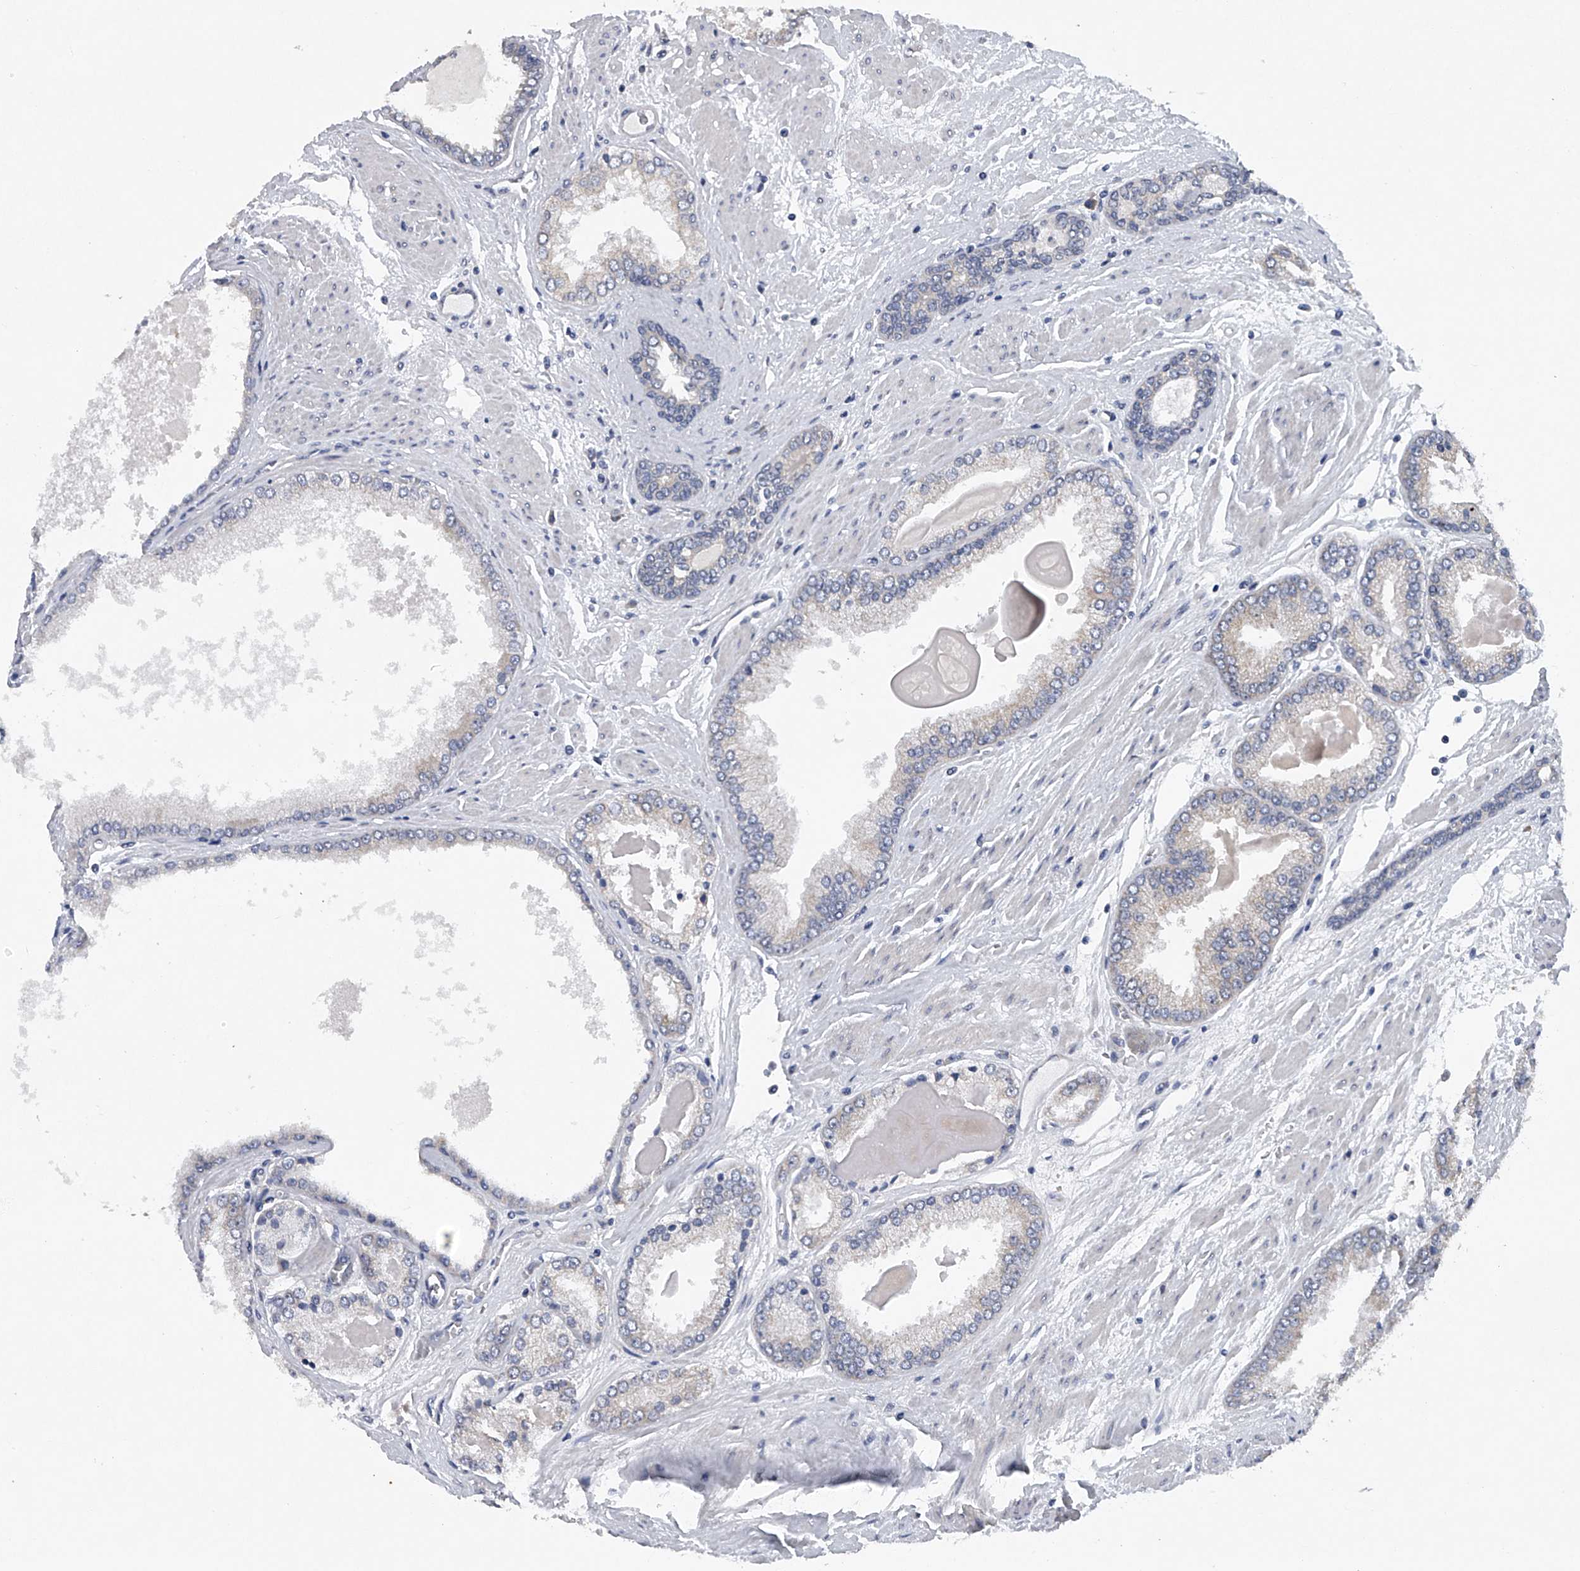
{"staining": {"intensity": "negative", "quantity": "none", "location": "none"}, "tissue": "prostate cancer", "cell_type": "Tumor cells", "image_type": "cancer", "snomed": [{"axis": "morphology", "description": "Adenocarcinoma, High grade"}, {"axis": "topography", "description": "Prostate"}], "caption": "This is an immunohistochemistry (IHC) image of human prostate cancer. There is no staining in tumor cells.", "gene": "RNF5", "patient": {"sex": "male", "age": 59}}